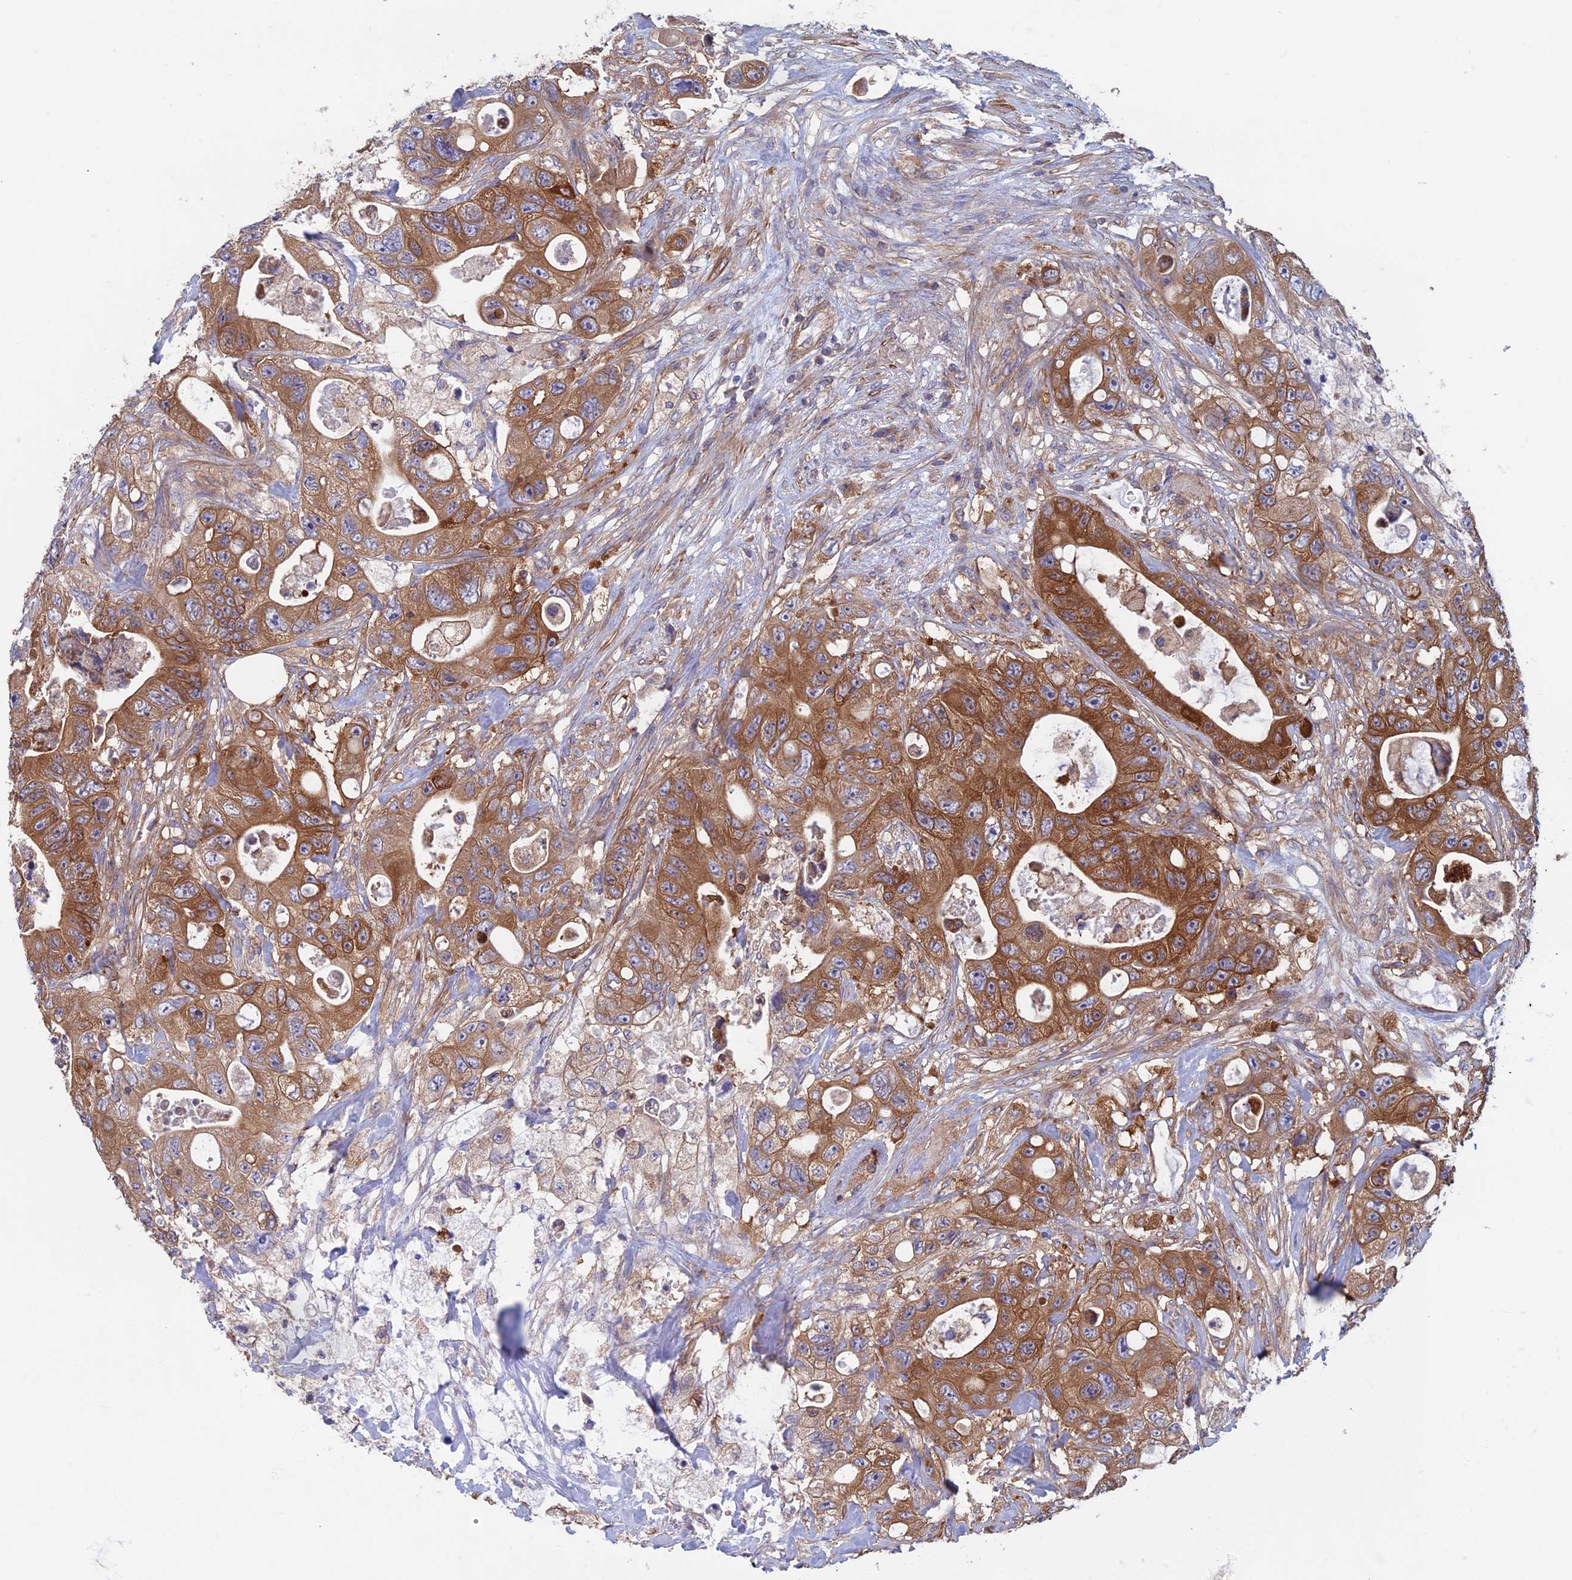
{"staining": {"intensity": "moderate", "quantity": ">75%", "location": "cytoplasmic/membranous"}, "tissue": "colorectal cancer", "cell_type": "Tumor cells", "image_type": "cancer", "snomed": [{"axis": "morphology", "description": "Adenocarcinoma, NOS"}, {"axis": "topography", "description": "Colon"}], "caption": "Human adenocarcinoma (colorectal) stained for a protein (brown) shows moderate cytoplasmic/membranous positive staining in about >75% of tumor cells.", "gene": "DNM1L", "patient": {"sex": "female", "age": 46}}